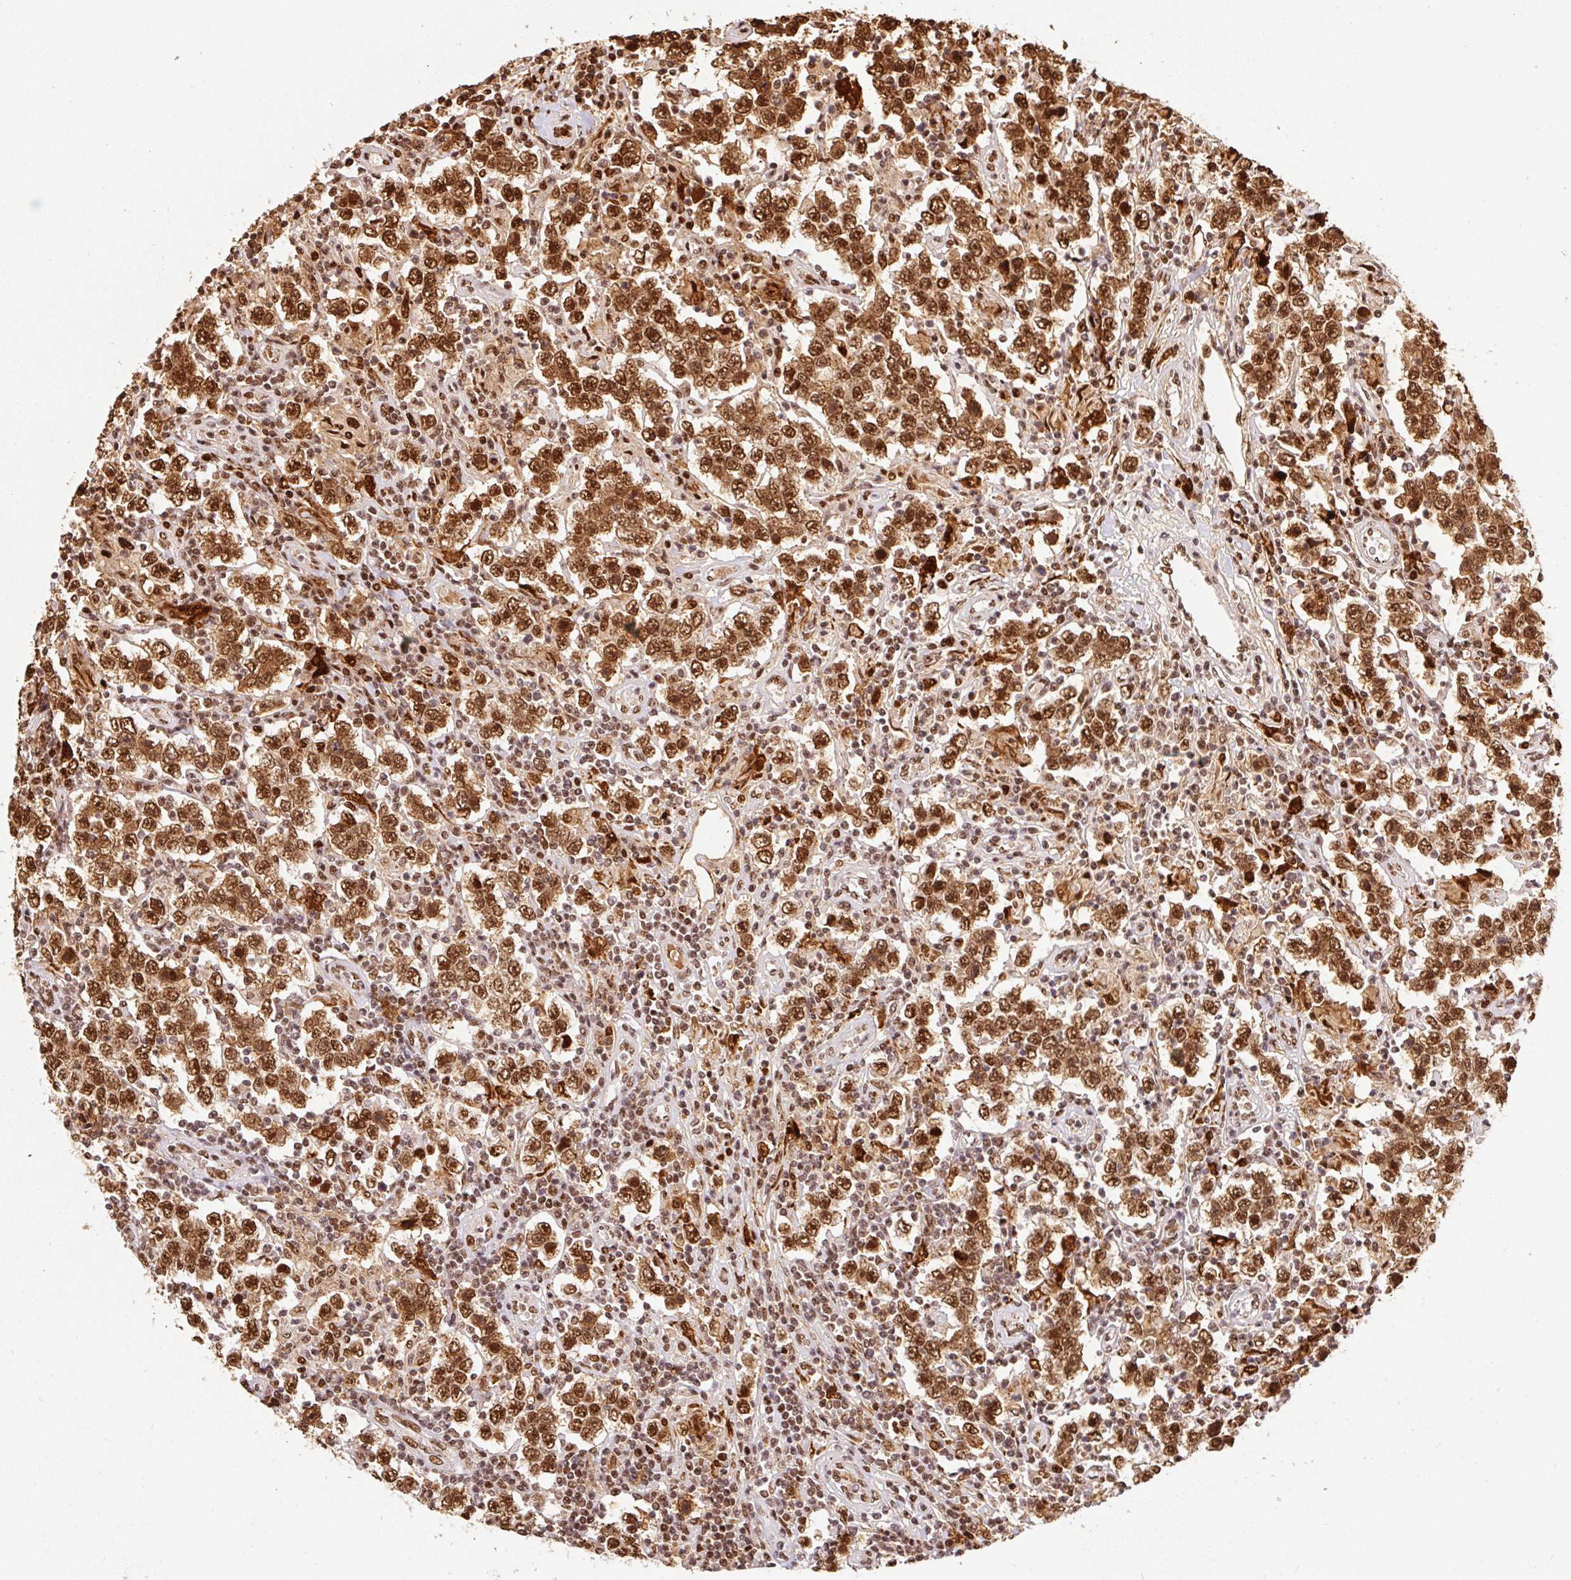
{"staining": {"intensity": "strong", "quantity": ">75%", "location": "cytoplasmic/membranous,nuclear"}, "tissue": "testis cancer", "cell_type": "Tumor cells", "image_type": "cancer", "snomed": [{"axis": "morphology", "description": "Normal tissue, NOS"}, {"axis": "morphology", "description": "Urothelial carcinoma, High grade"}, {"axis": "morphology", "description": "Seminoma, NOS"}, {"axis": "morphology", "description": "Carcinoma, Embryonal, NOS"}, {"axis": "topography", "description": "Urinary bladder"}, {"axis": "topography", "description": "Testis"}], "caption": "Immunohistochemistry (IHC) (DAB (3,3'-diaminobenzidine)) staining of human testis cancer demonstrates strong cytoplasmic/membranous and nuclear protein positivity in approximately >75% of tumor cells. (DAB IHC with brightfield microscopy, high magnification).", "gene": "GPR139", "patient": {"sex": "male", "age": 41}}